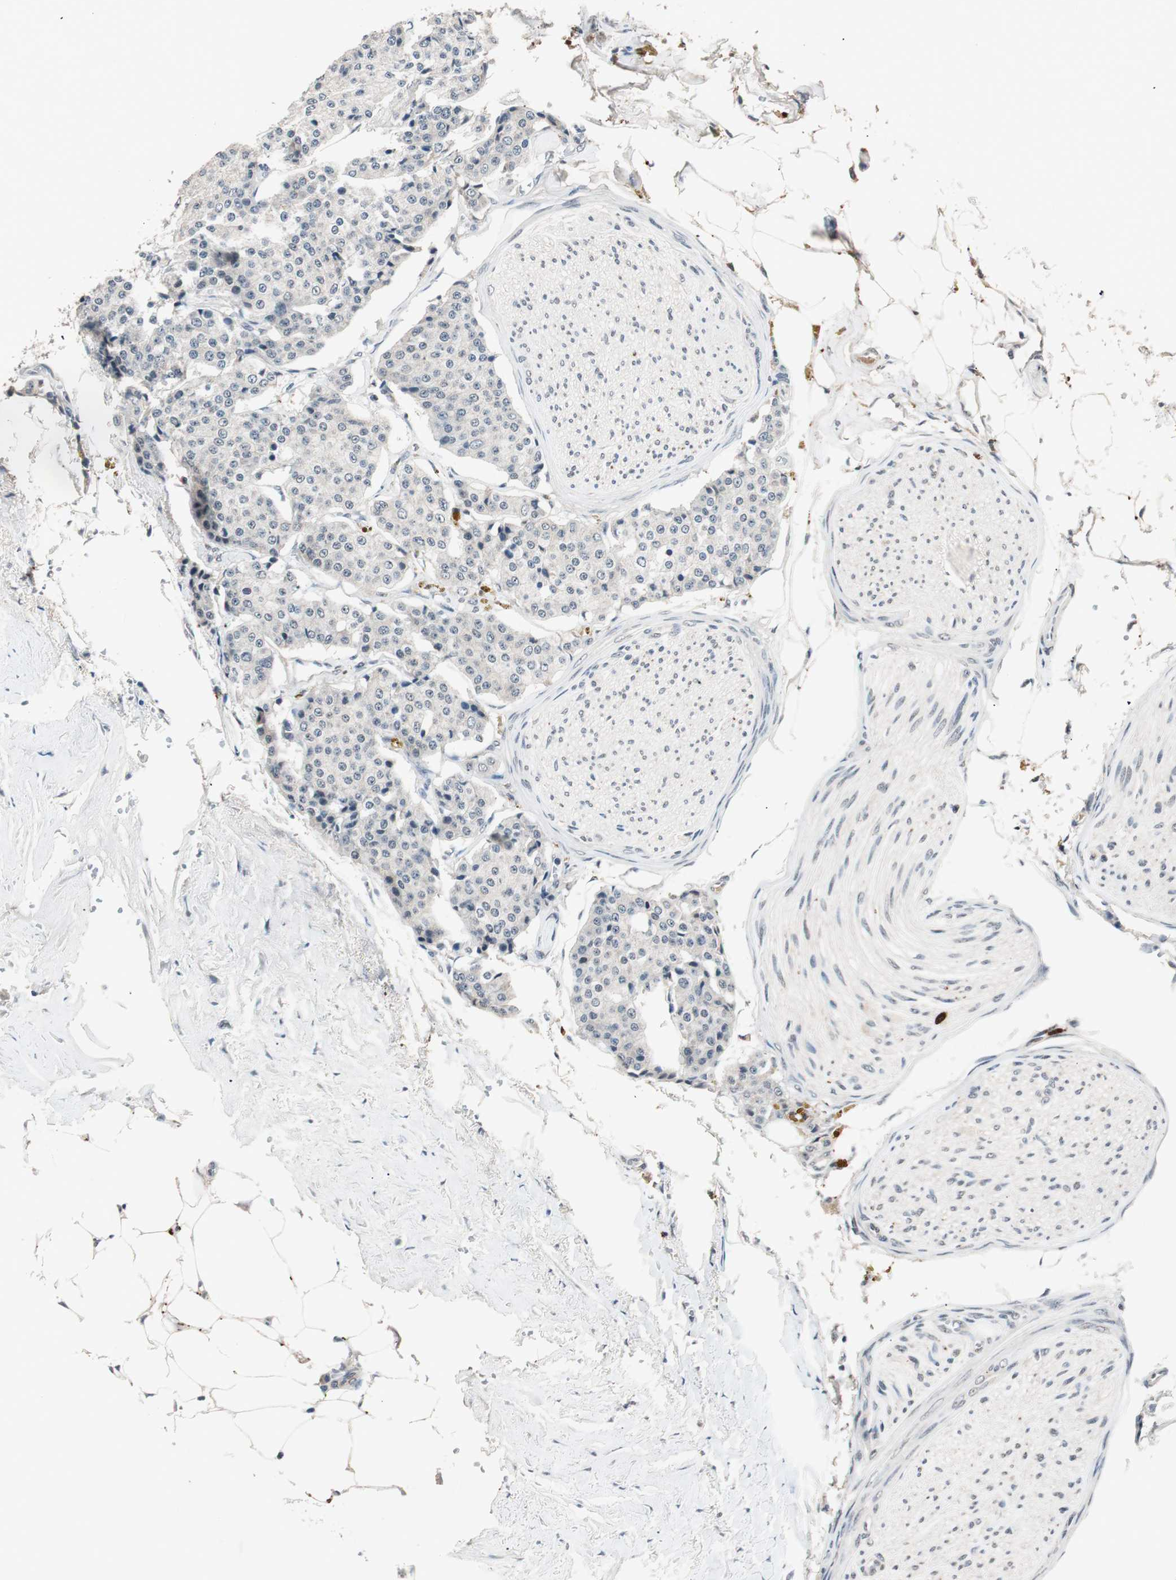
{"staining": {"intensity": "negative", "quantity": "none", "location": "none"}, "tissue": "carcinoid", "cell_type": "Tumor cells", "image_type": "cancer", "snomed": [{"axis": "morphology", "description": "Carcinoid, malignant, NOS"}, {"axis": "topography", "description": "Colon"}], "caption": "An IHC micrograph of carcinoid is shown. There is no staining in tumor cells of carcinoid.", "gene": "NFRKB", "patient": {"sex": "female", "age": 61}}